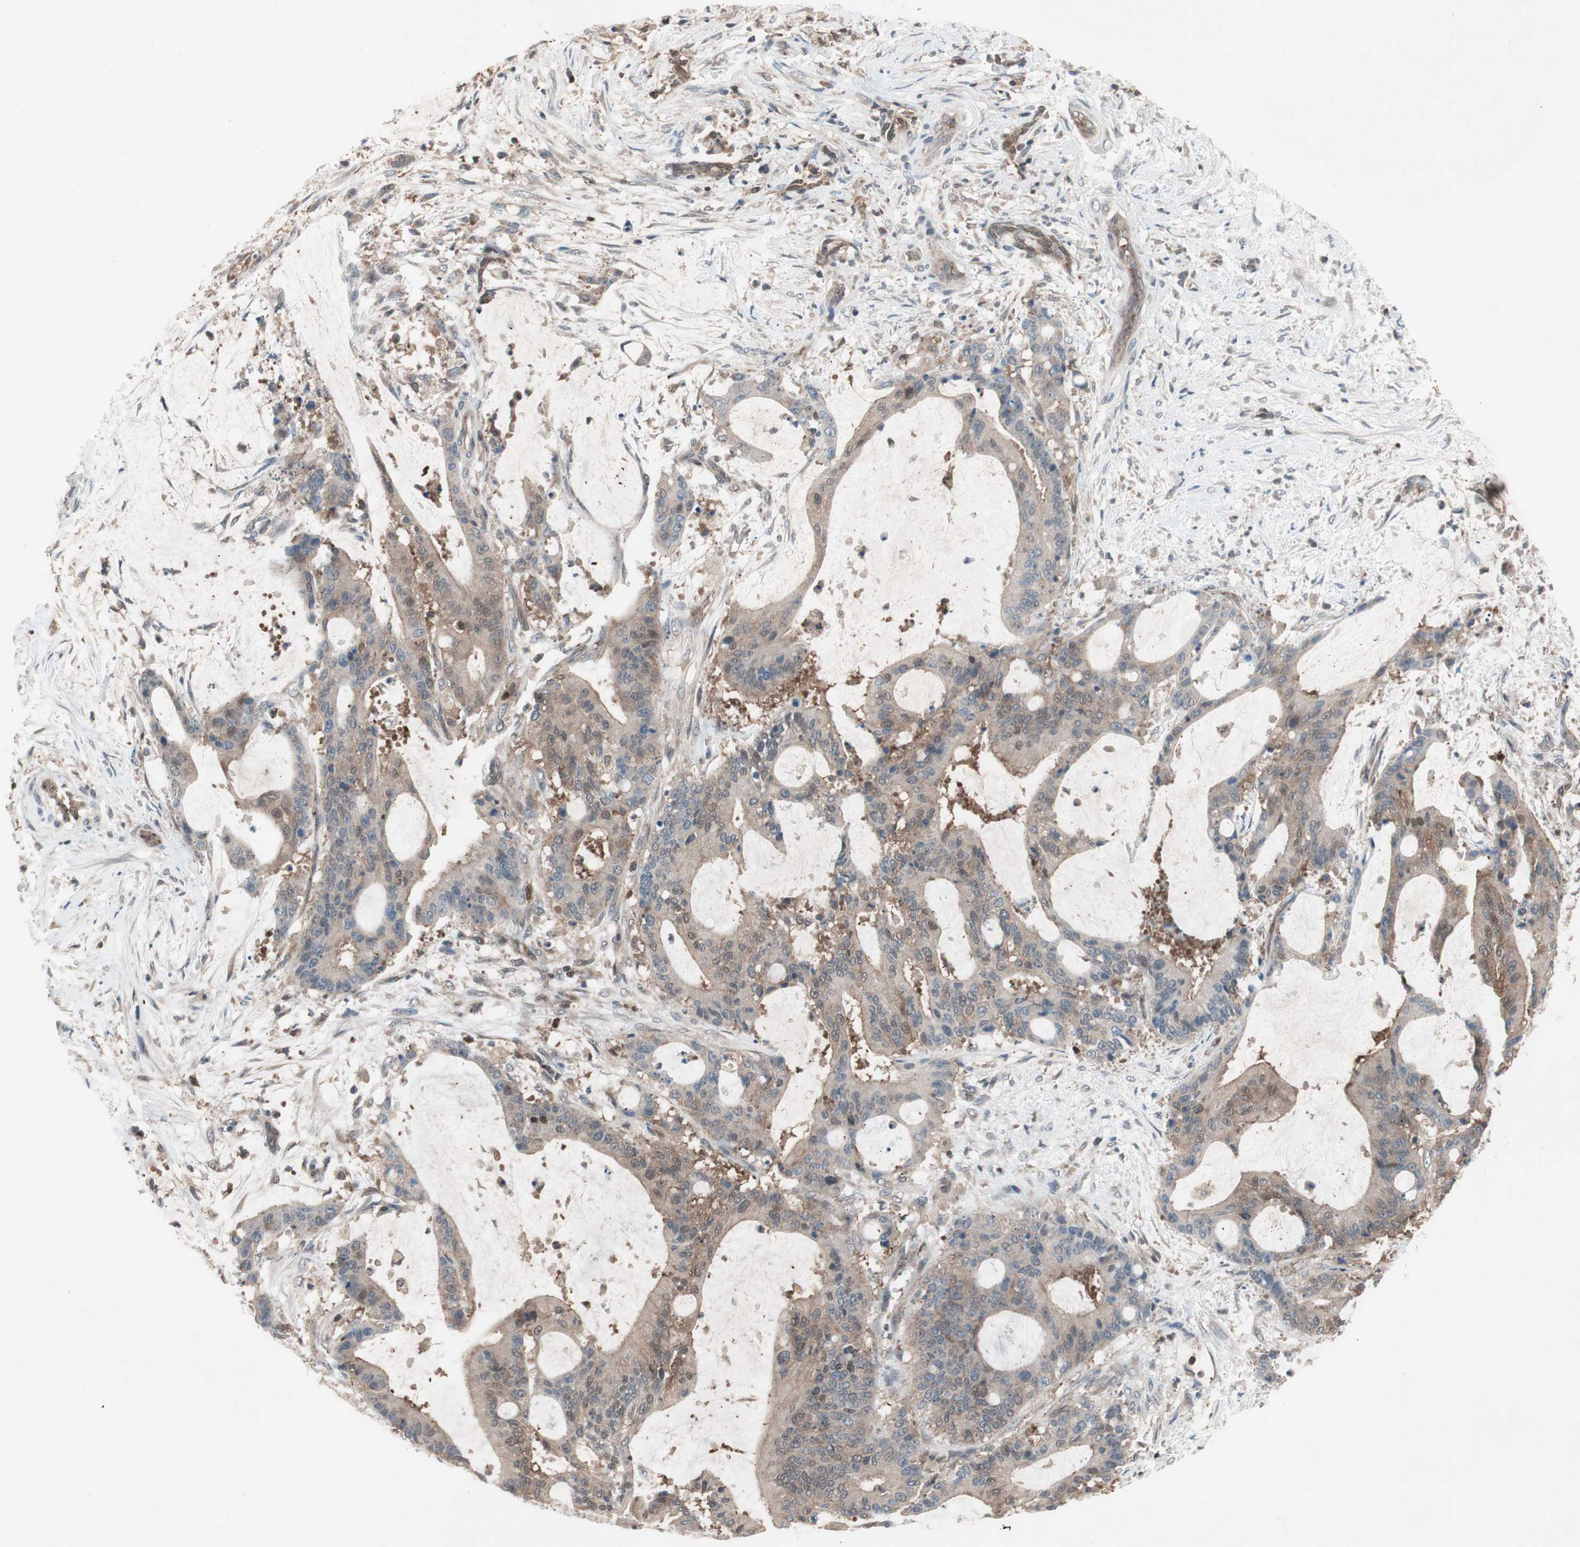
{"staining": {"intensity": "moderate", "quantity": ">75%", "location": "cytoplasmic/membranous"}, "tissue": "liver cancer", "cell_type": "Tumor cells", "image_type": "cancer", "snomed": [{"axis": "morphology", "description": "Cholangiocarcinoma"}, {"axis": "topography", "description": "Liver"}], "caption": "A high-resolution histopathology image shows immunohistochemistry (IHC) staining of liver cholangiocarcinoma, which demonstrates moderate cytoplasmic/membranous expression in about >75% of tumor cells. Ihc stains the protein of interest in brown and the nuclei are stained blue.", "gene": "GALT", "patient": {"sex": "female", "age": 73}}